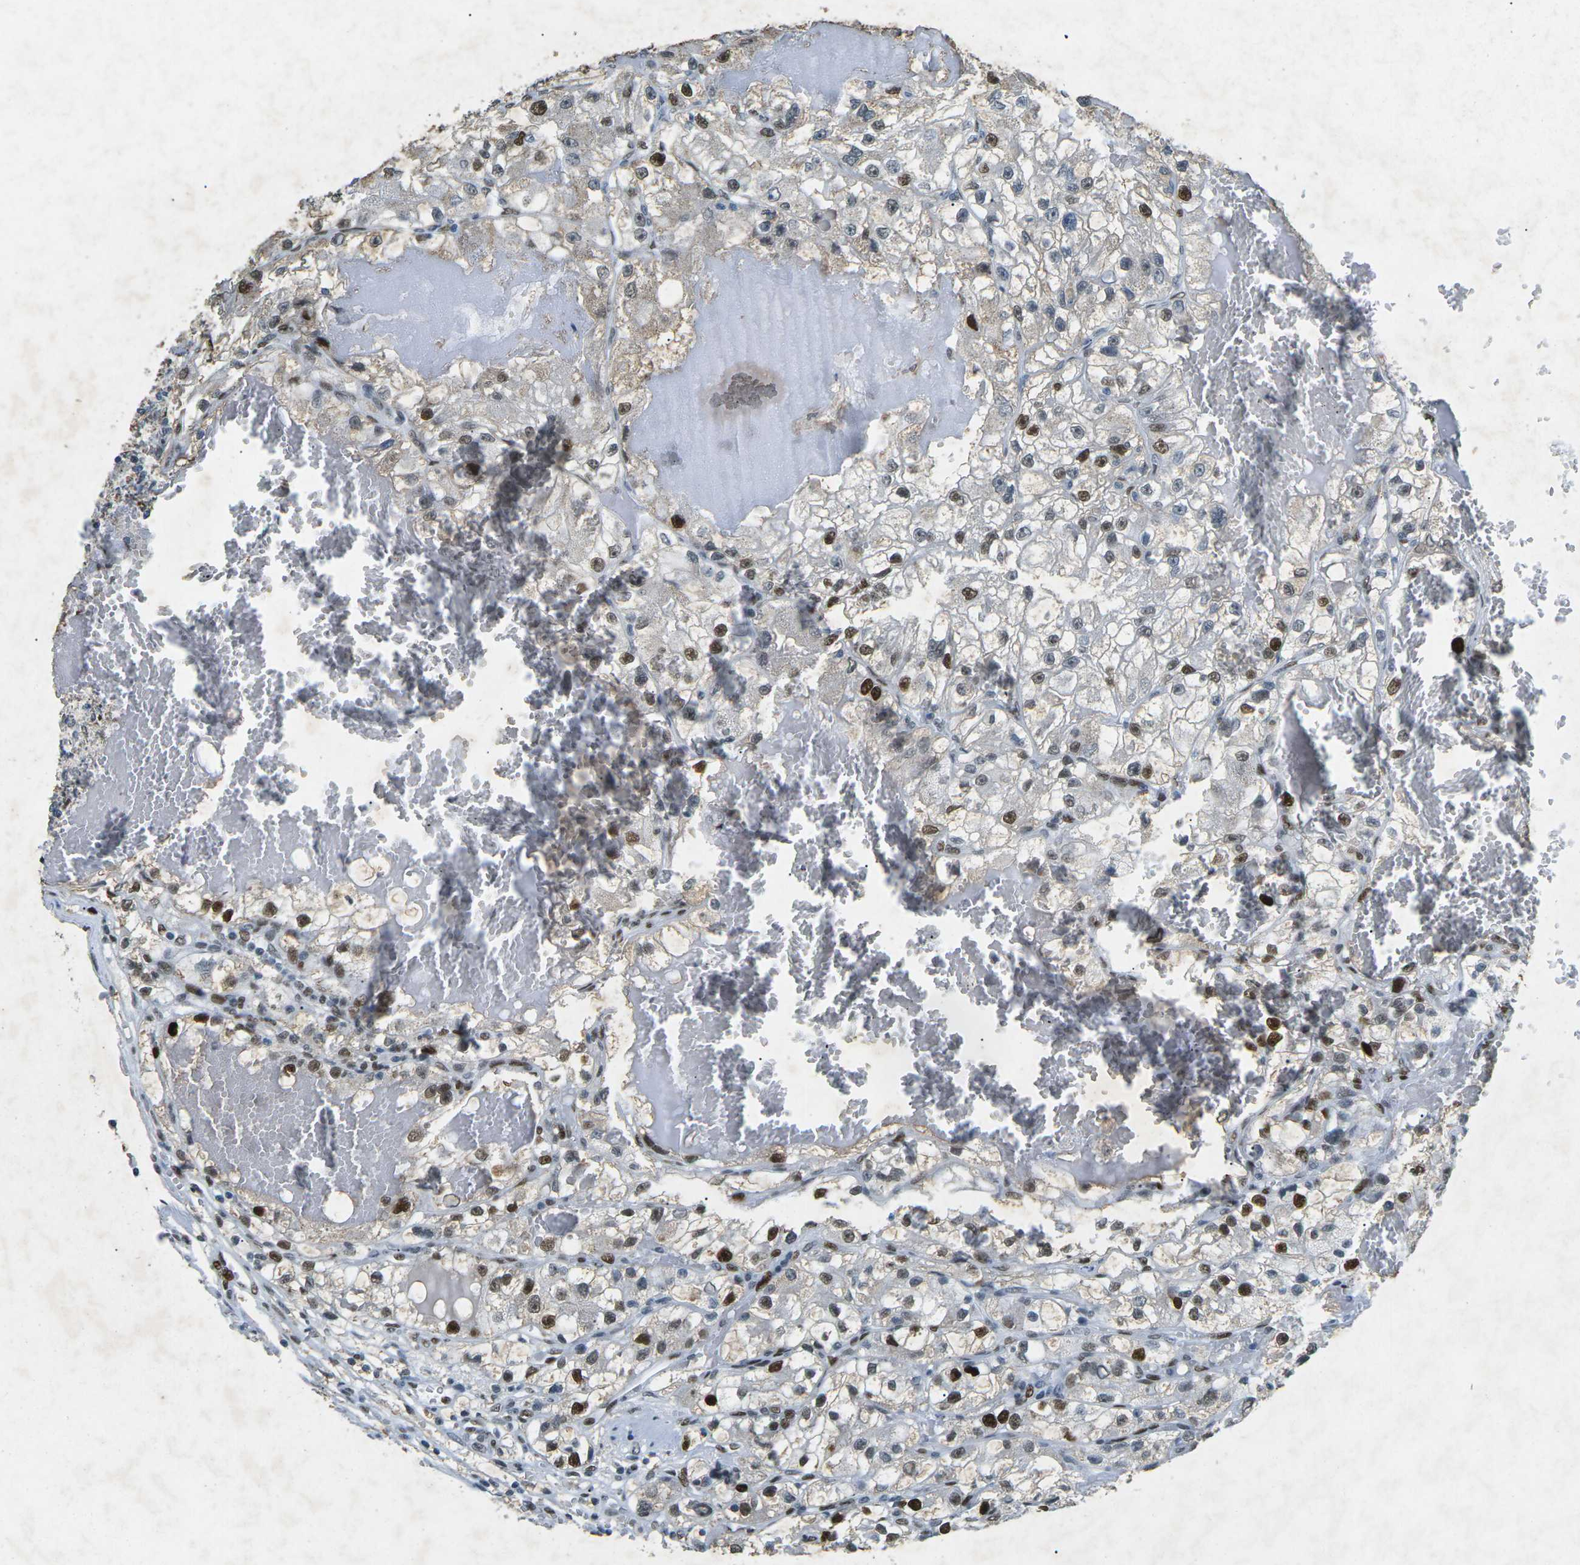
{"staining": {"intensity": "strong", "quantity": ">75%", "location": "nuclear"}, "tissue": "renal cancer", "cell_type": "Tumor cells", "image_type": "cancer", "snomed": [{"axis": "morphology", "description": "Adenocarcinoma, NOS"}, {"axis": "topography", "description": "Kidney"}], "caption": "Protein expression analysis of human renal adenocarcinoma reveals strong nuclear positivity in about >75% of tumor cells.", "gene": "RB1", "patient": {"sex": "female", "age": 57}}